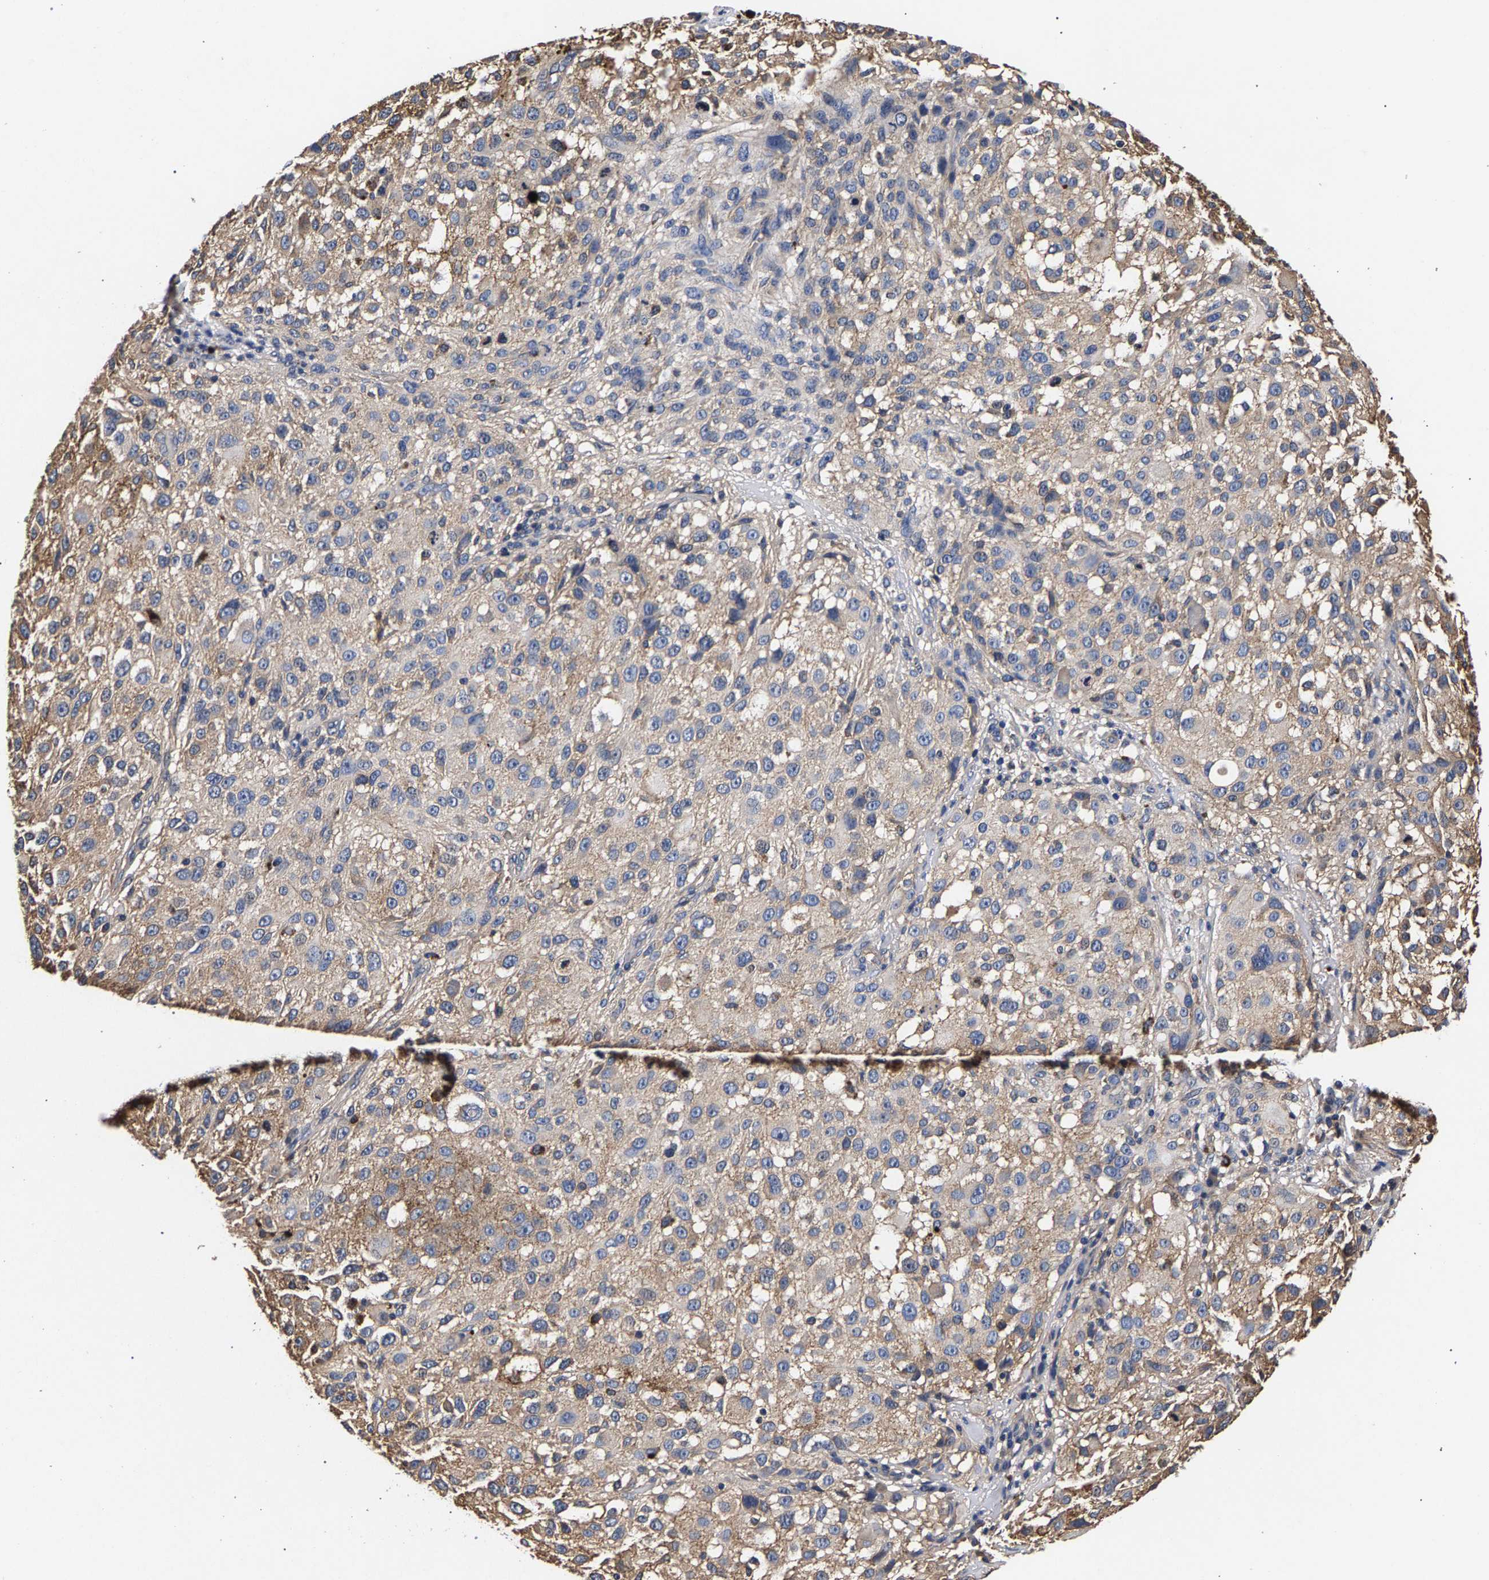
{"staining": {"intensity": "moderate", "quantity": "<25%", "location": "cytoplasmic/membranous"}, "tissue": "melanoma", "cell_type": "Tumor cells", "image_type": "cancer", "snomed": [{"axis": "morphology", "description": "Necrosis, NOS"}, {"axis": "morphology", "description": "Malignant melanoma, NOS"}, {"axis": "topography", "description": "Skin"}], "caption": "Immunohistochemistry (IHC) image of malignant melanoma stained for a protein (brown), which displays low levels of moderate cytoplasmic/membranous staining in about <25% of tumor cells.", "gene": "MARCHF7", "patient": {"sex": "female", "age": 87}}